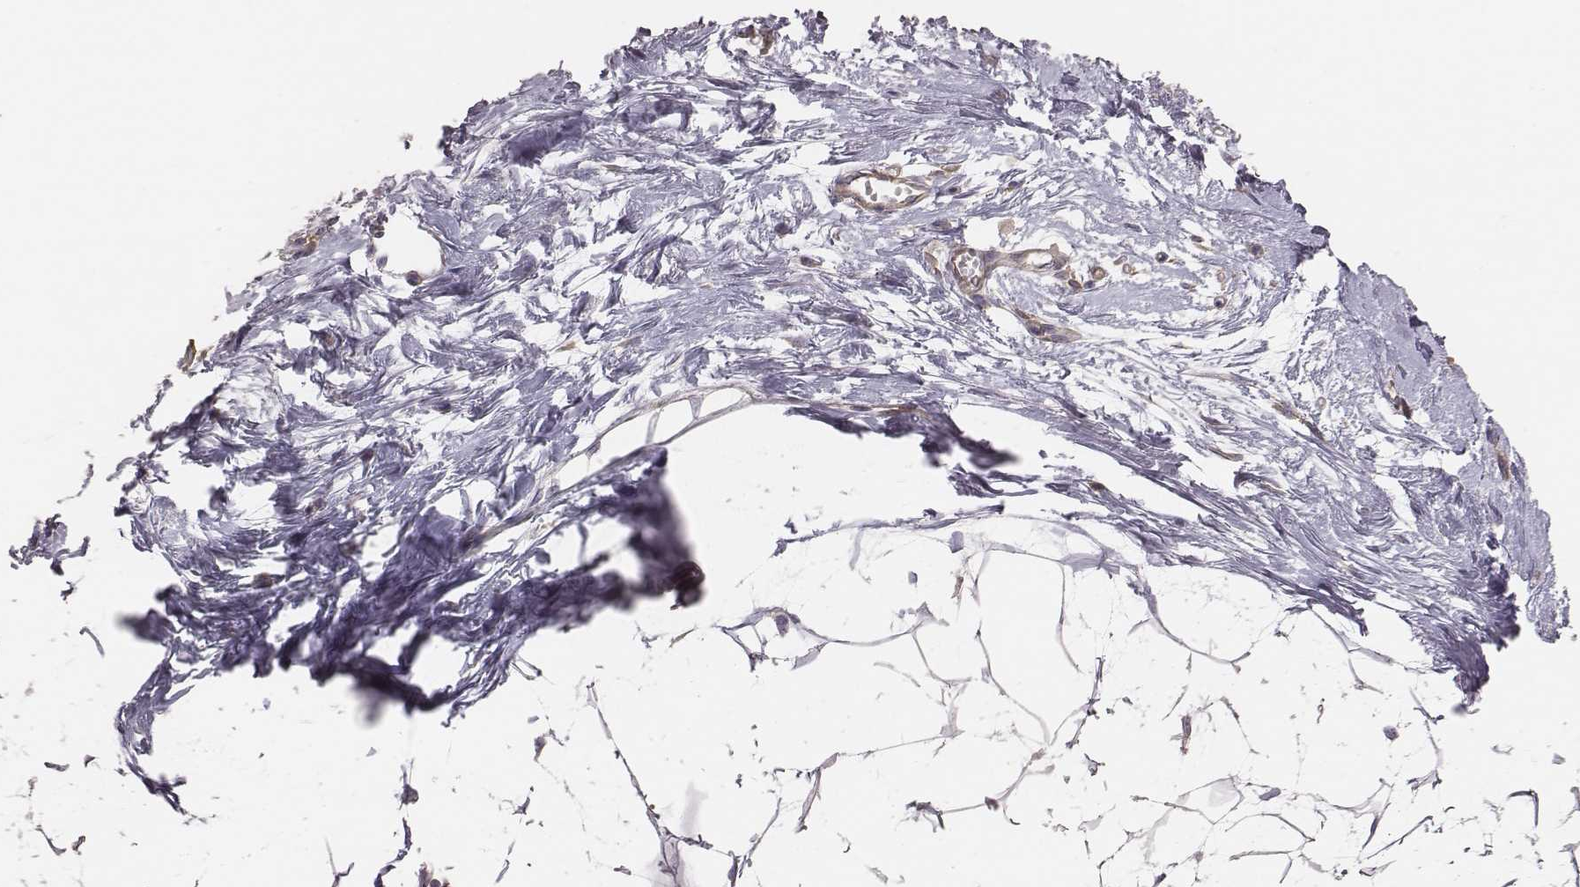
{"staining": {"intensity": "weak", "quantity": ">75%", "location": "cytoplasmic/membranous"}, "tissue": "breast", "cell_type": "Adipocytes", "image_type": "normal", "snomed": [{"axis": "morphology", "description": "Normal tissue, NOS"}, {"axis": "topography", "description": "Breast"}], "caption": "This photomicrograph displays benign breast stained with IHC to label a protein in brown. The cytoplasmic/membranous of adipocytes show weak positivity for the protein. Nuclei are counter-stained blue.", "gene": "CAD", "patient": {"sex": "female", "age": 45}}